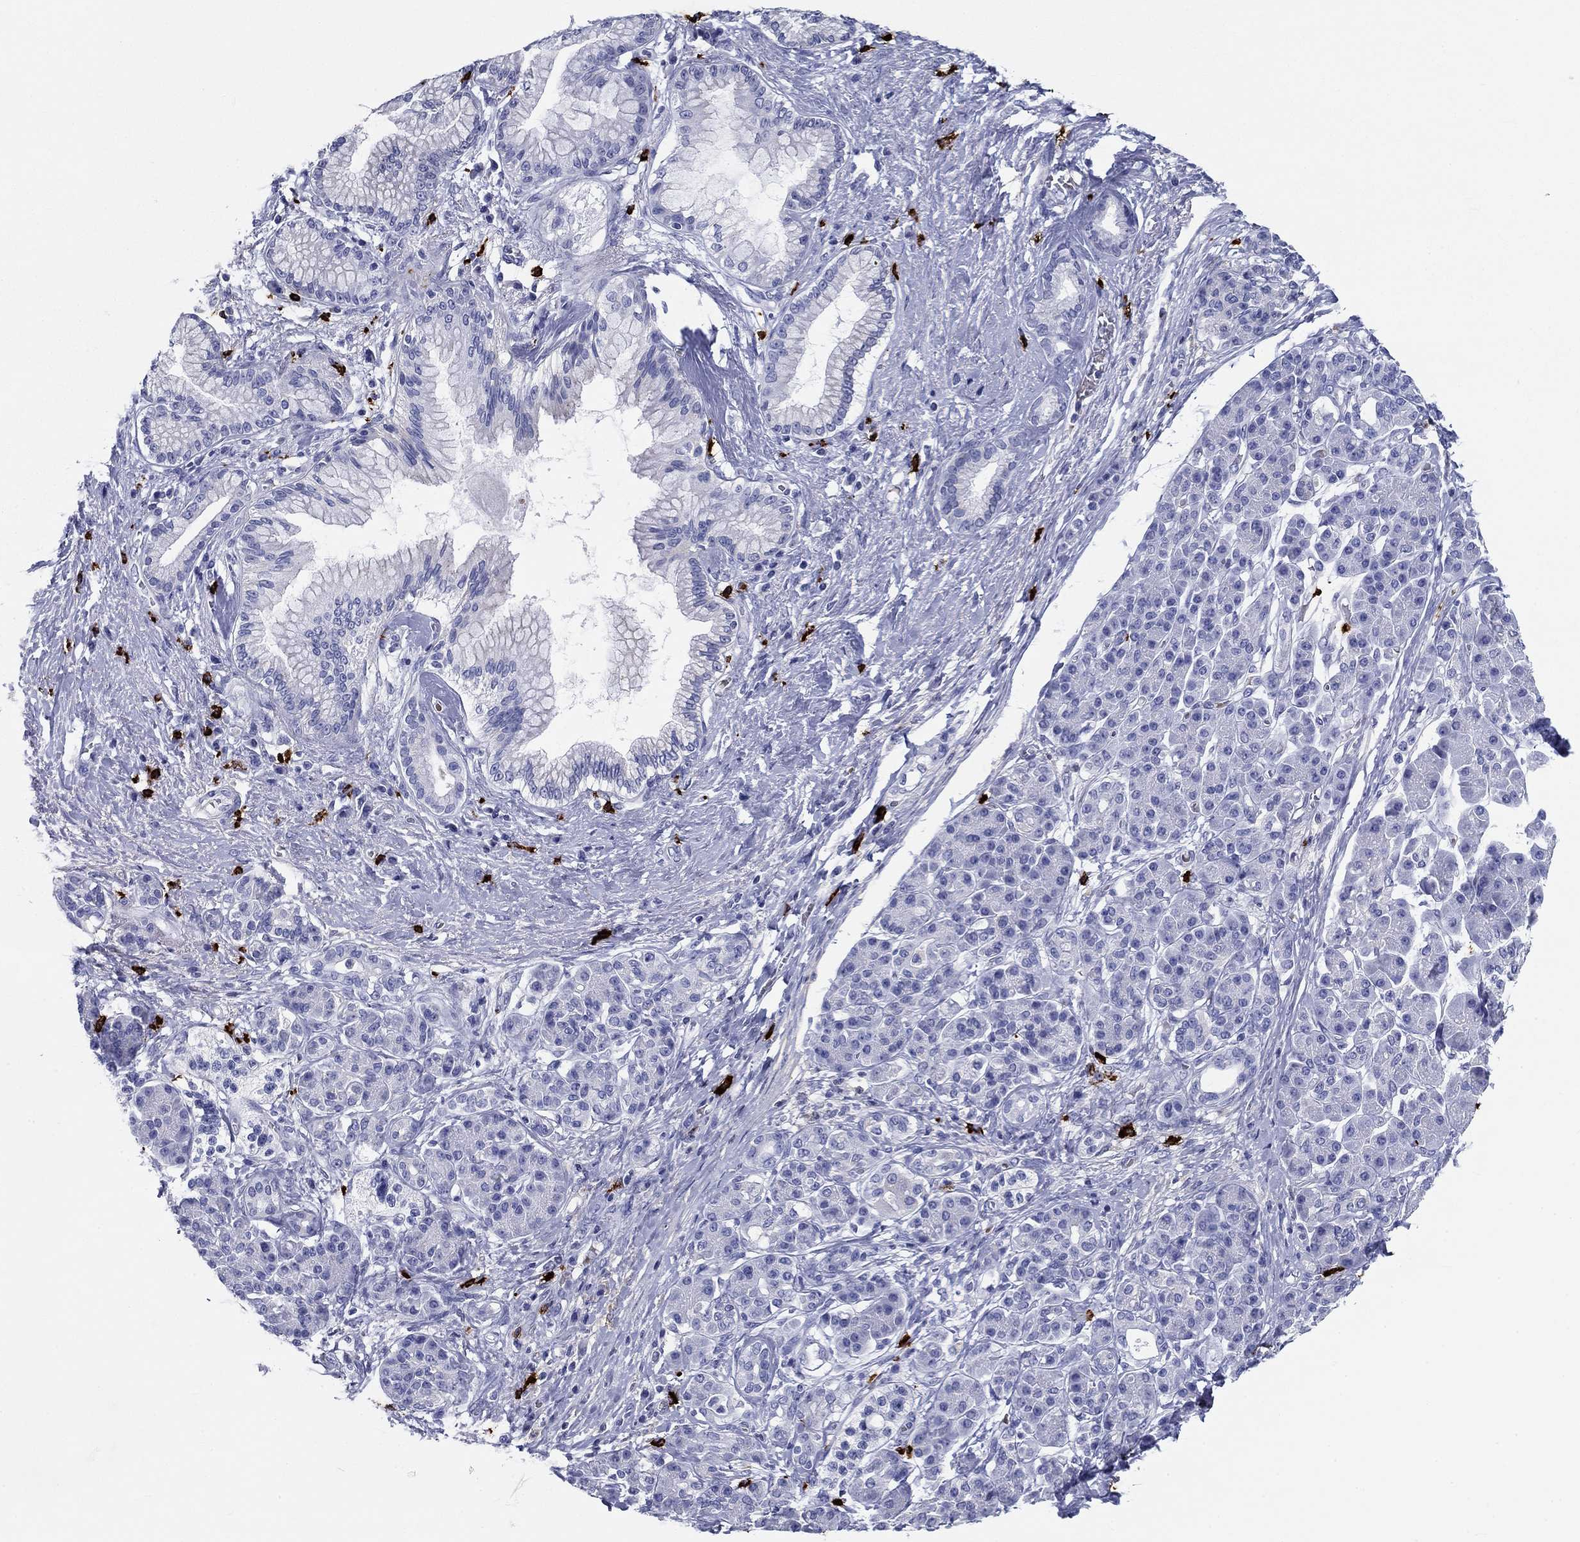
{"staining": {"intensity": "negative", "quantity": "none", "location": "none"}, "tissue": "pancreatic cancer", "cell_type": "Tumor cells", "image_type": "cancer", "snomed": [{"axis": "morphology", "description": "Adenocarcinoma, NOS"}, {"axis": "topography", "description": "Pancreas"}], "caption": "Micrograph shows no significant protein positivity in tumor cells of pancreatic cancer (adenocarcinoma).", "gene": "CD40LG", "patient": {"sex": "female", "age": 73}}